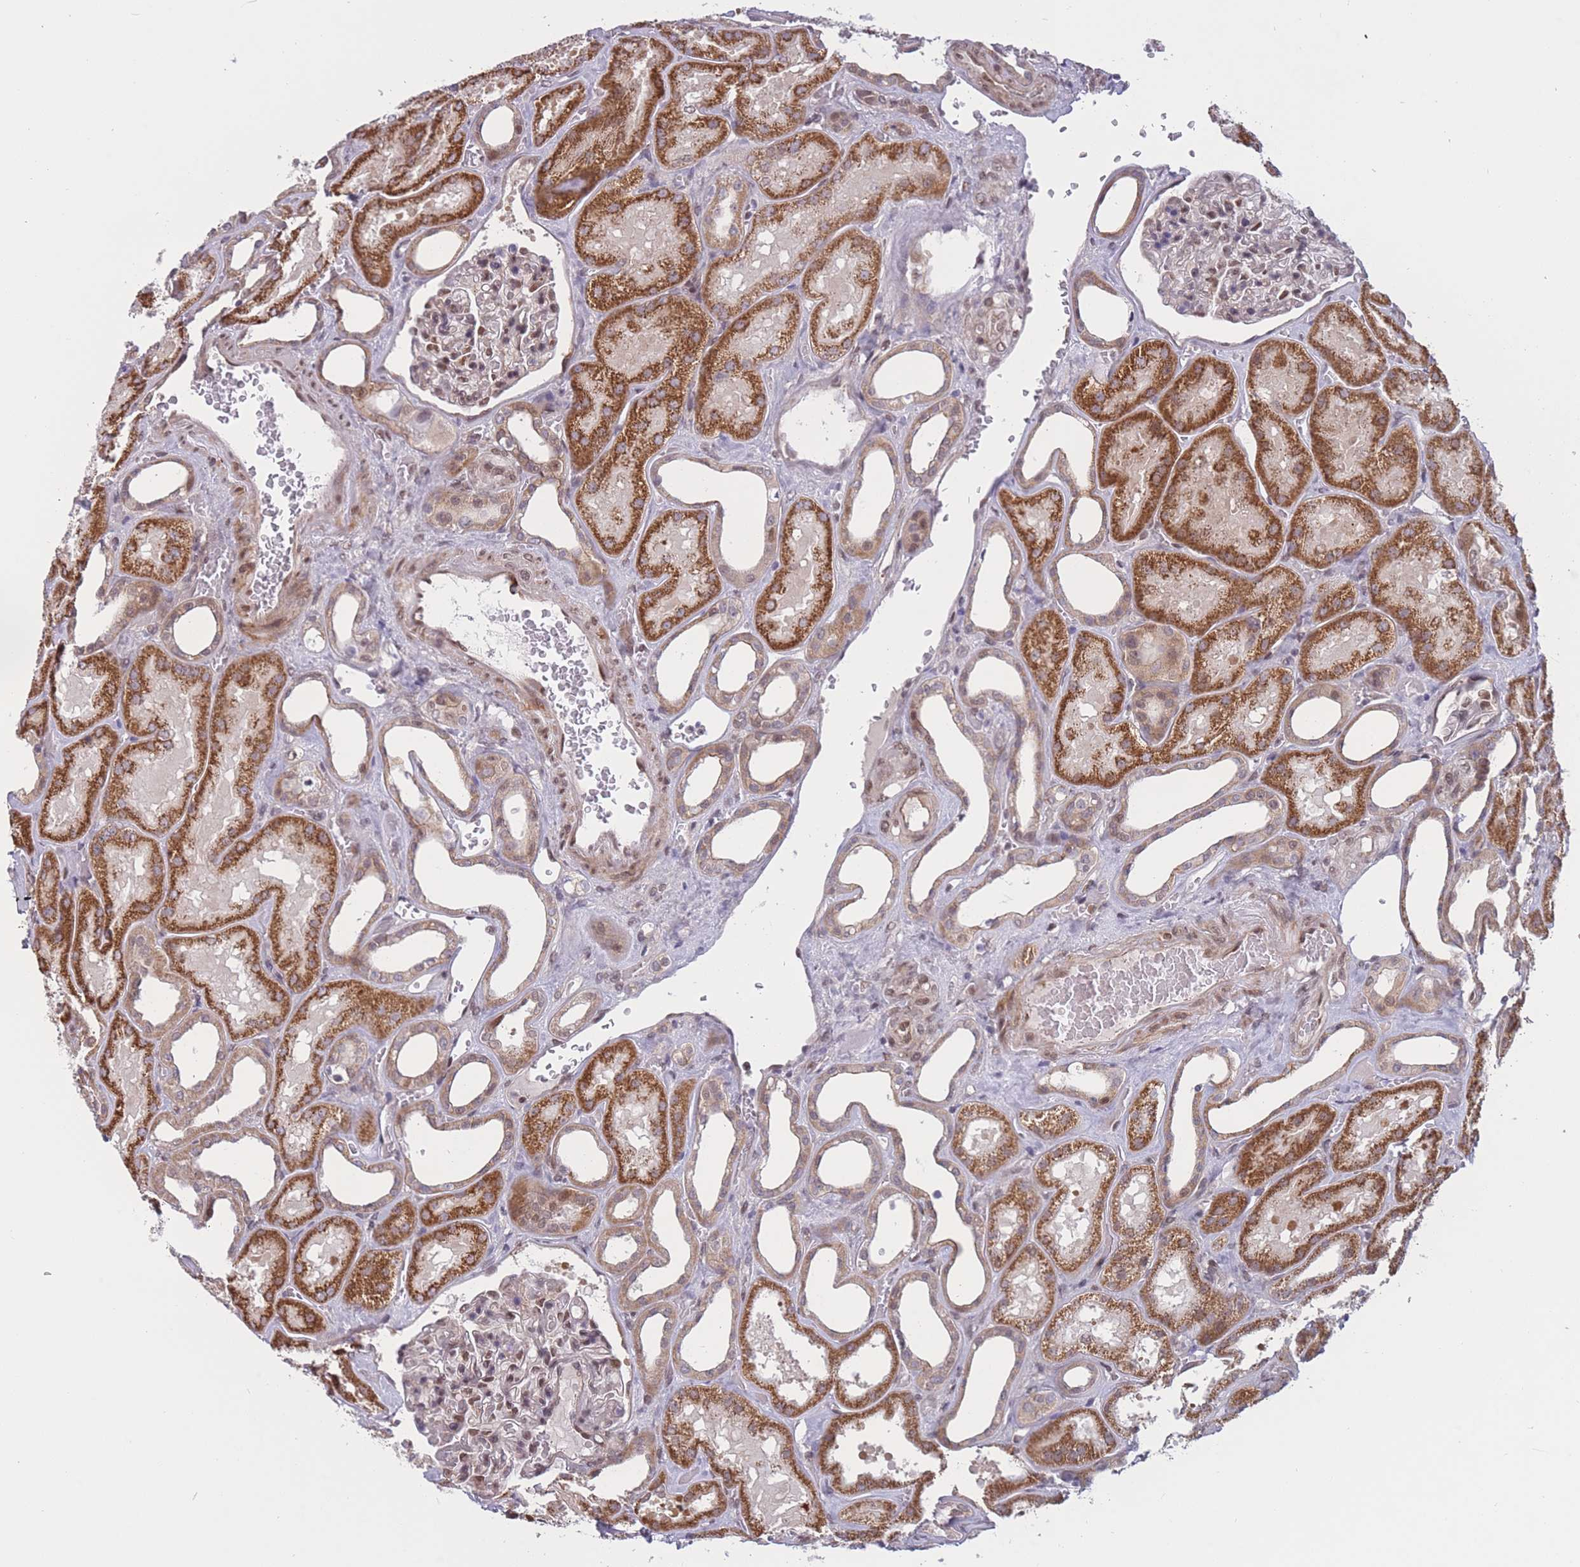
{"staining": {"intensity": "moderate", "quantity": "25%-75%", "location": "nuclear"}, "tissue": "kidney", "cell_type": "Cells in glomeruli", "image_type": "normal", "snomed": [{"axis": "morphology", "description": "Normal tissue, NOS"}, {"axis": "morphology", "description": "Adenocarcinoma, NOS"}, {"axis": "topography", "description": "Kidney"}], "caption": "DAB immunohistochemical staining of normal human kidney reveals moderate nuclear protein positivity in about 25%-75% of cells in glomeruli.", "gene": "BCL9L", "patient": {"sex": "female", "age": 68}}